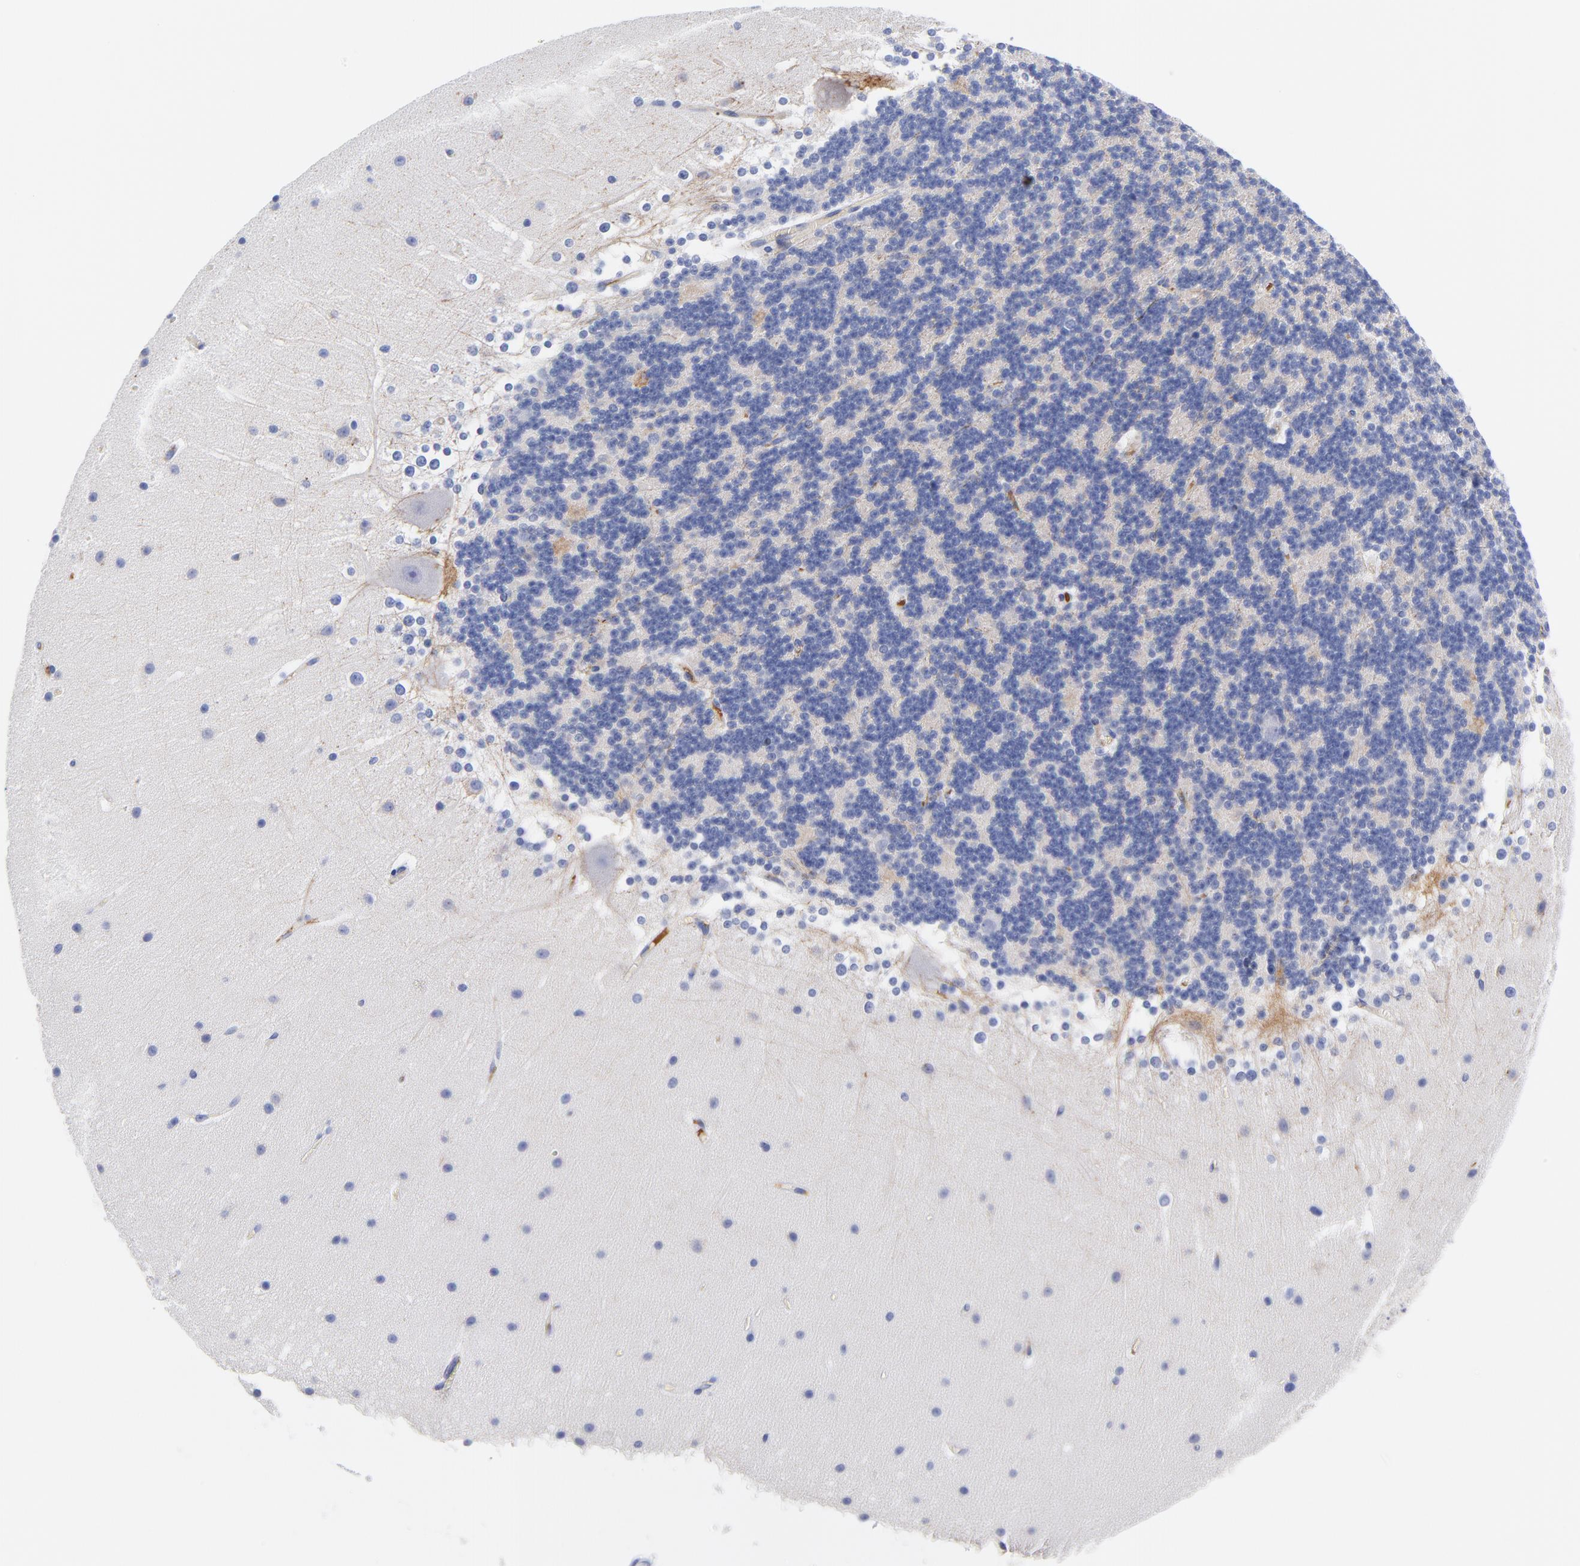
{"staining": {"intensity": "weak", "quantity": ">75%", "location": "cytoplasmic/membranous"}, "tissue": "cerebellum", "cell_type": "Cells in granular layer", "image_type": "normal", "snomed": [{"axis": "morphology", "description": "Normal tissue, NOS"}, {"axis": "topography", "description": "Cerebellum"}], "caption": "Cerebellum stained with immunohistochemistry (IHC) demonstrates weak cytoplasmic/membranous positivity in about >75% of cells in granular layer. (Stains: DAB (3,3'-diaminobenzidine) in brown, nuclei in blue, Microscopy: brightfield microscopy at high magnification).", "gene": "IGLV3", "patient": {"sex": "female", "age": 19}}